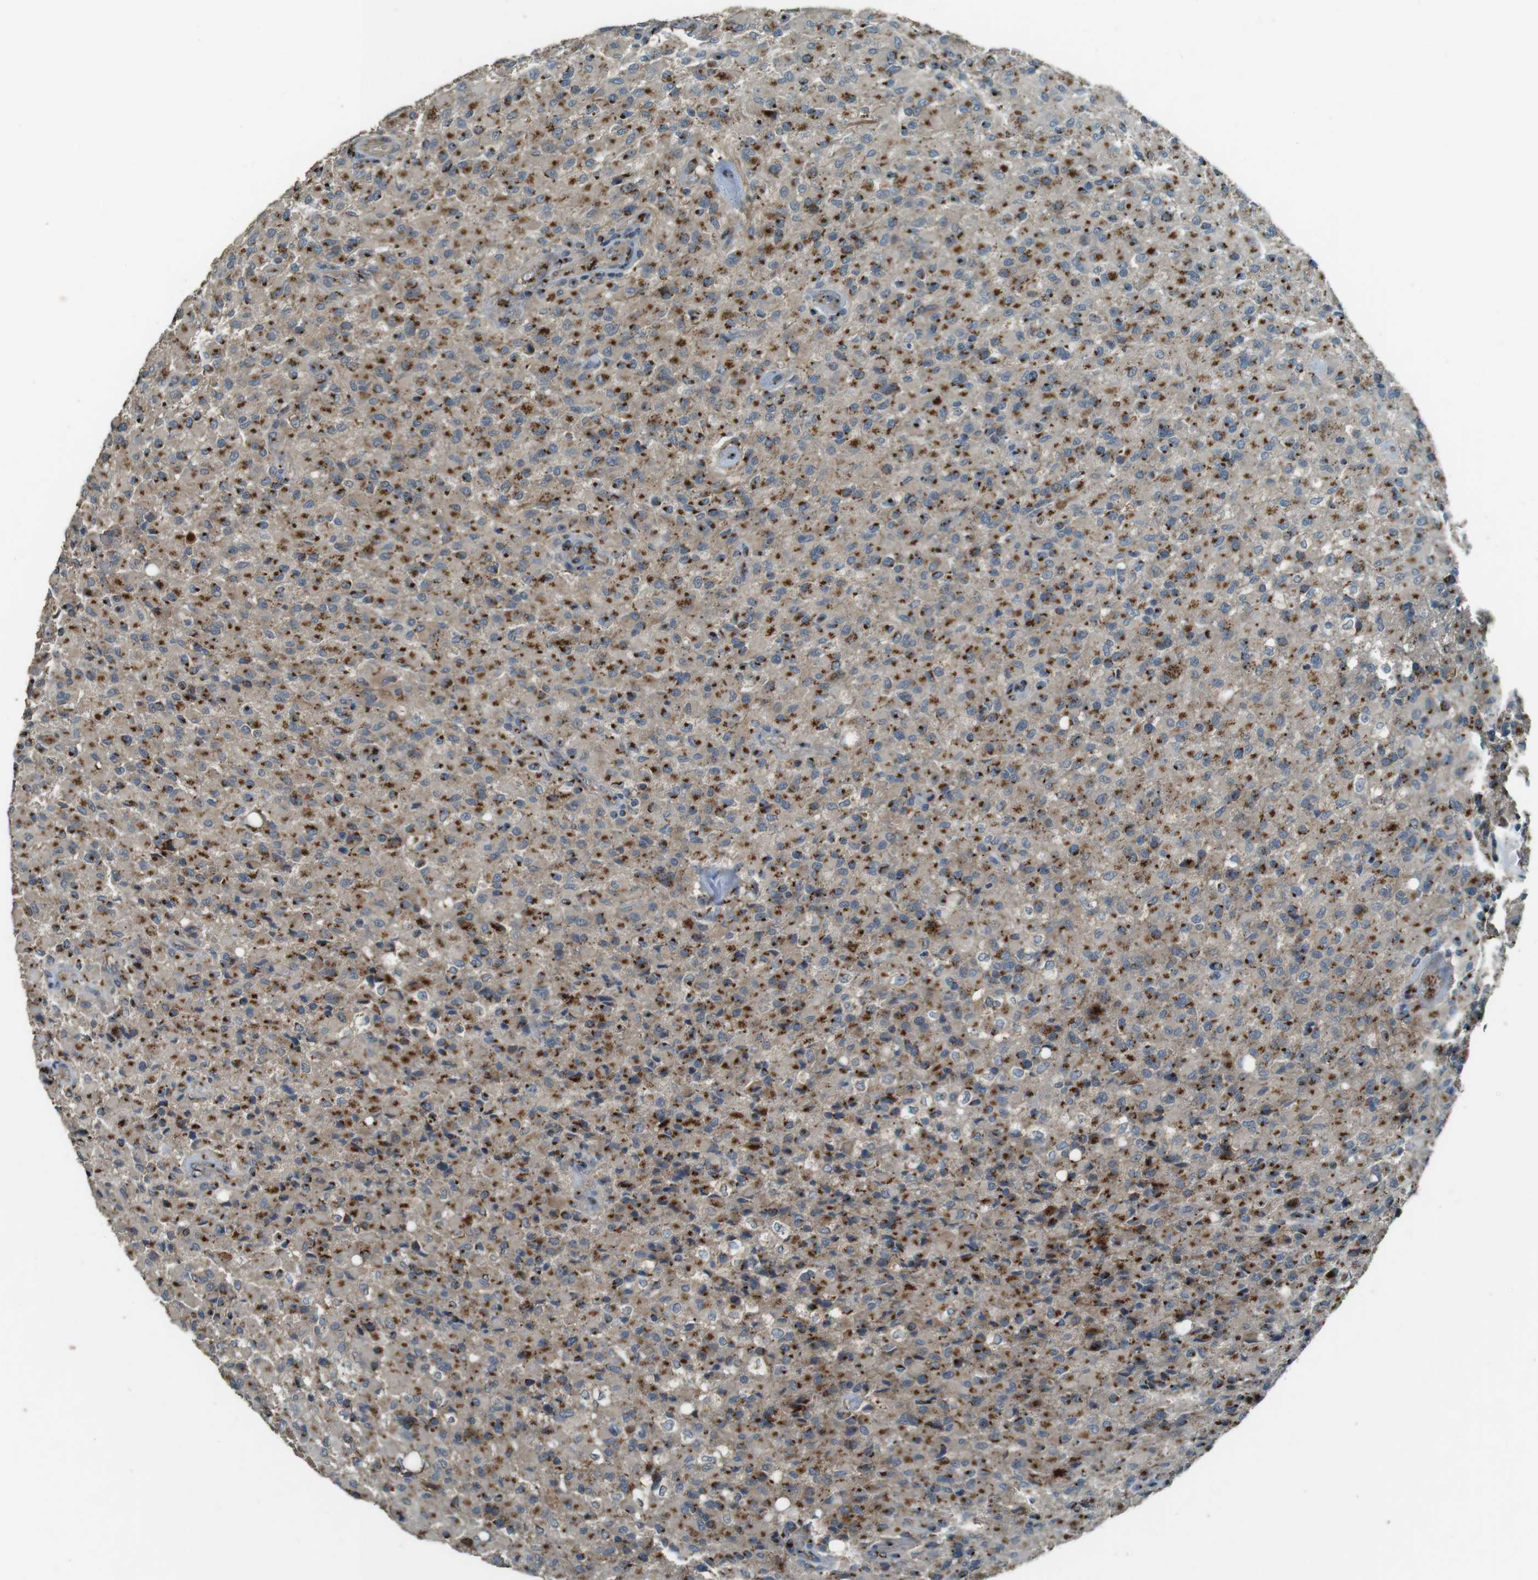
{"staining": {"intensity": "moderate", "quantity": ">75%", "location": "cytoplasmic/membranous"}, "tissue": "glioma", "cell_type": "Tumor cells", "image_type": "cancer", "snomed": [{"axis": "morphology", "description": "Glioma, malignant, High grade"}, {"axis": "topography", "description": "Brain"}], "caption": "A medium amount of moderate cytoplasmic/membranous positivity is appreciated in about >75% of tumor cells in malignant glioma (high-grade) tissue.", "gene": "TMEM115", "patient": {"sex": "male", "age": 71}}